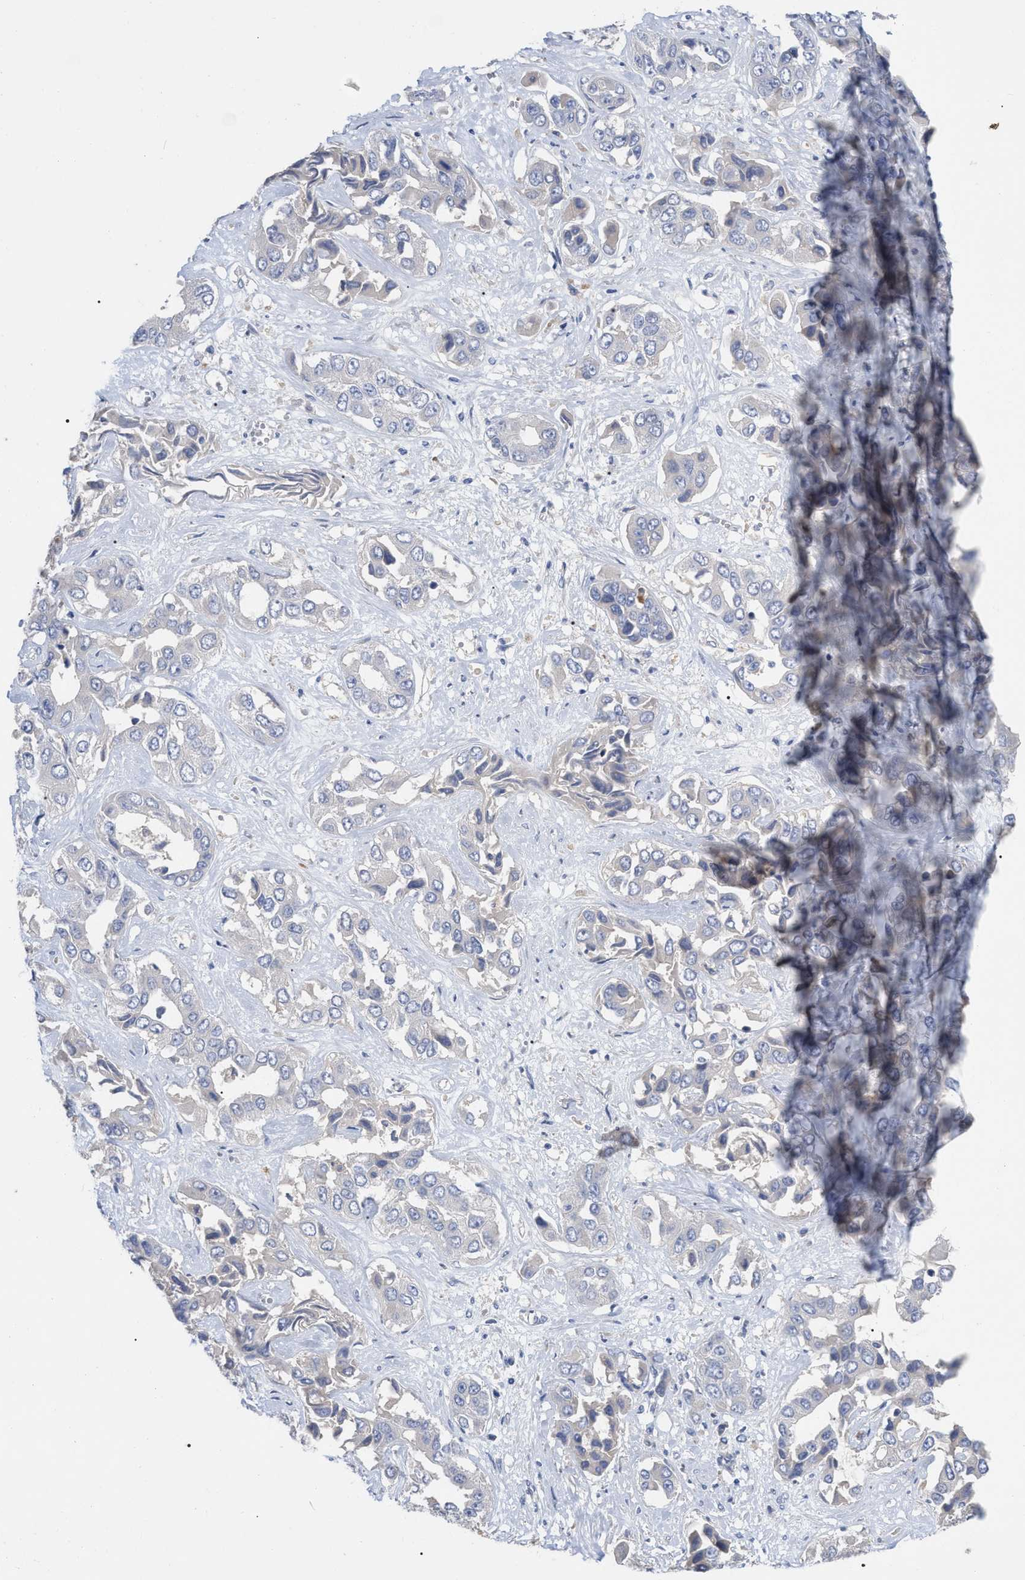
{"staining": {"intensity": "negative", "quantity": "none", "location": "none"}, "tissue": "liver cancer", "cell_type": "Tumor cells", "image_type": "cancer", "snomed": [{"axis": "morphology", "description": "Cholangiocarcinoma"}, {"axis": "topography", "description": "Liver"}], "caption": "Human liver cancer stained for a protein using immunohistochemistry (IHC) shows no positivity in tumor cells.", "gene": "RAP1GDS1", "patient": {"sex": "female", "age": 52}}